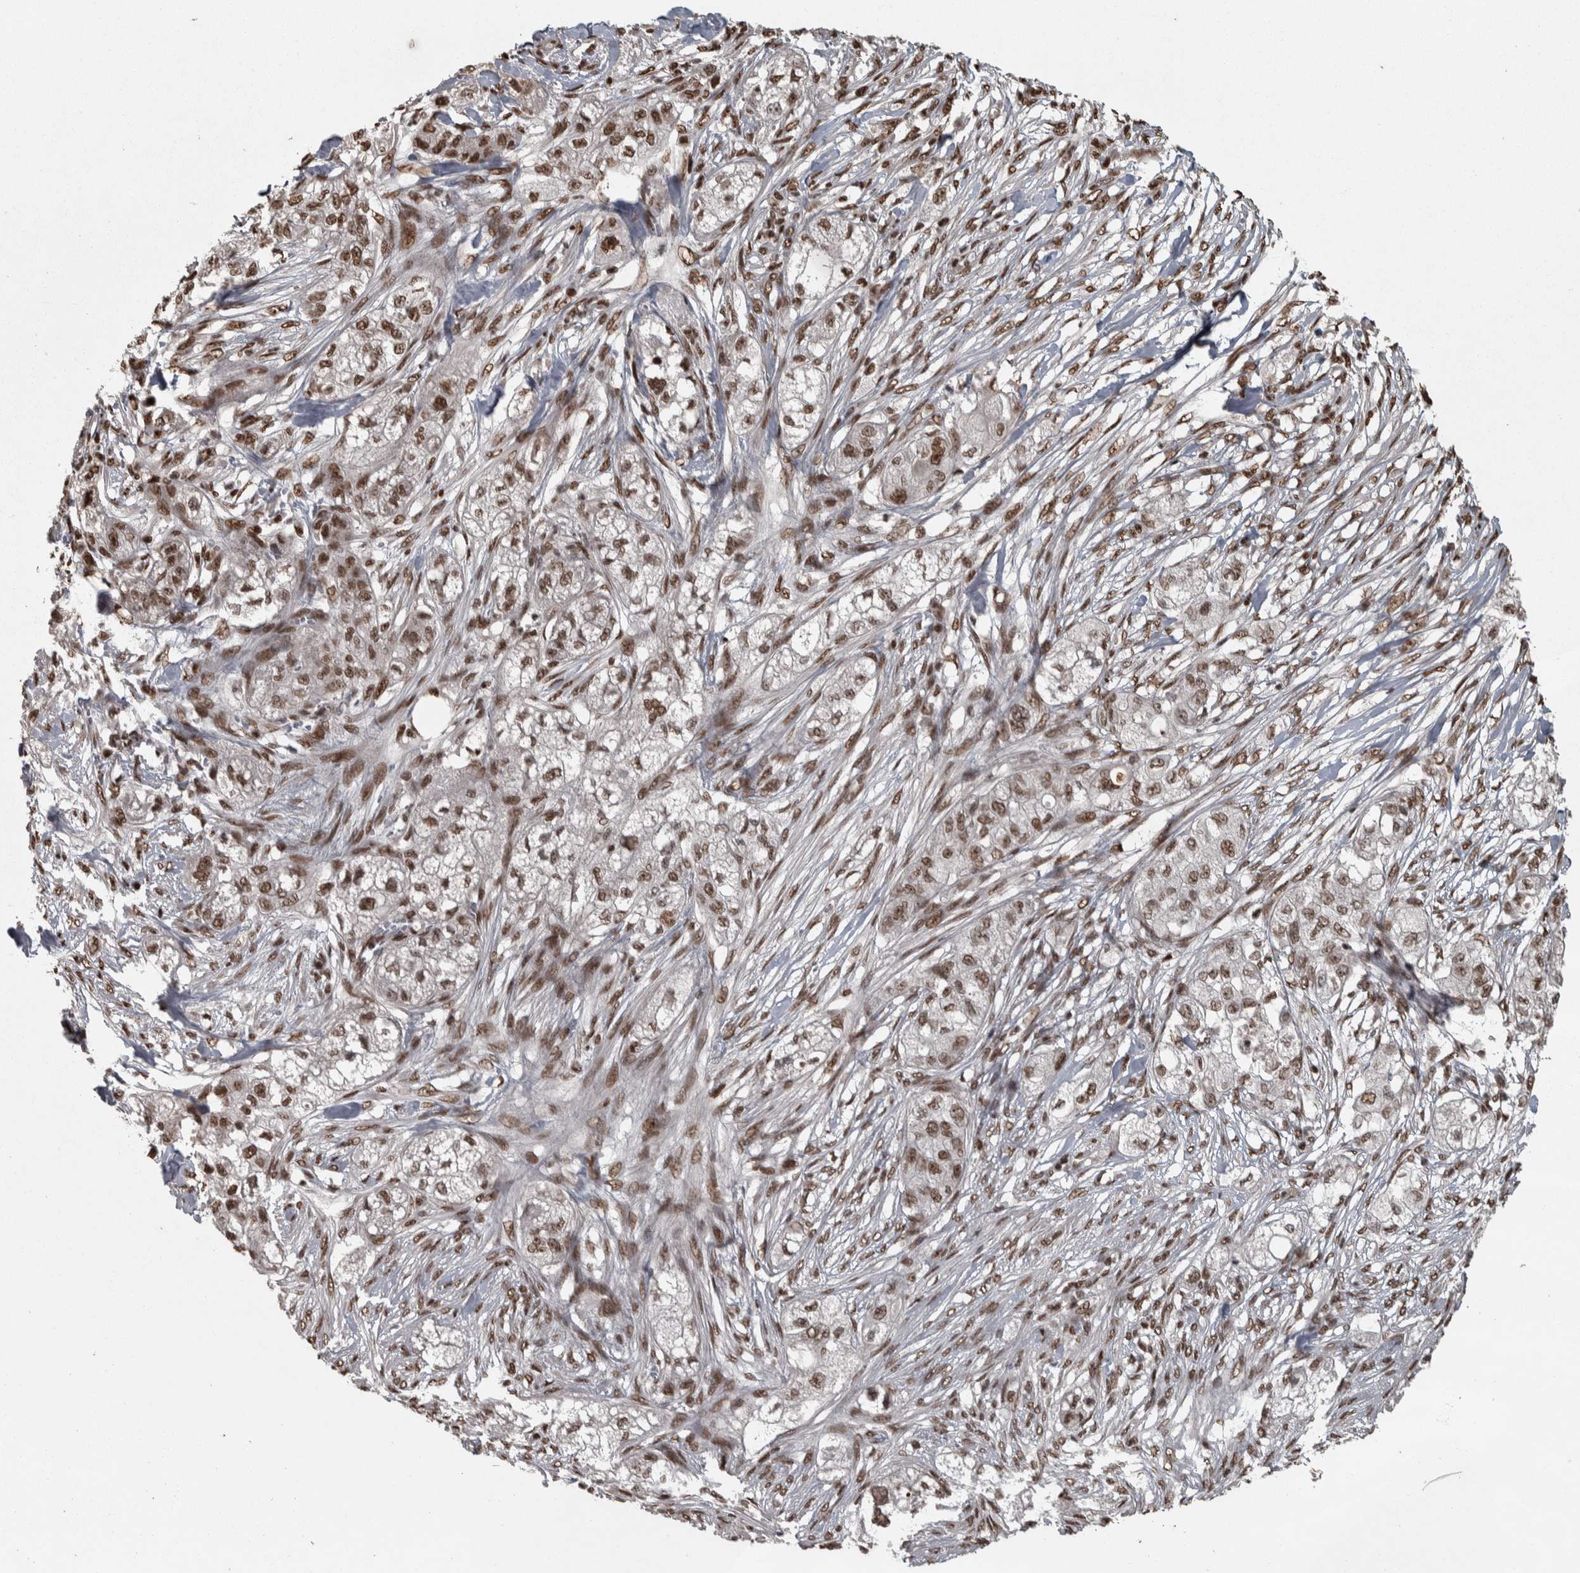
{"staining": {"intensity": "moderate", "quantity": ">75%", "location": "nuclear"}, "tissue": "pancreatic cancer", "cell_type": "Tumor cells", "image_type": "cancer", "snomed": [{"axis": "morphology", "description": "Adenocarcinoma, NOS"}, {"axis": "topography", "description": "Pancreas"}], "caption": "Protein expression analysis of human pancreatic cancer reveals moderate nuclear expression in approximately >75% of tumor cells.", "gene": "ZFHX4", "patient": {"sex": "female", "age": 78}}